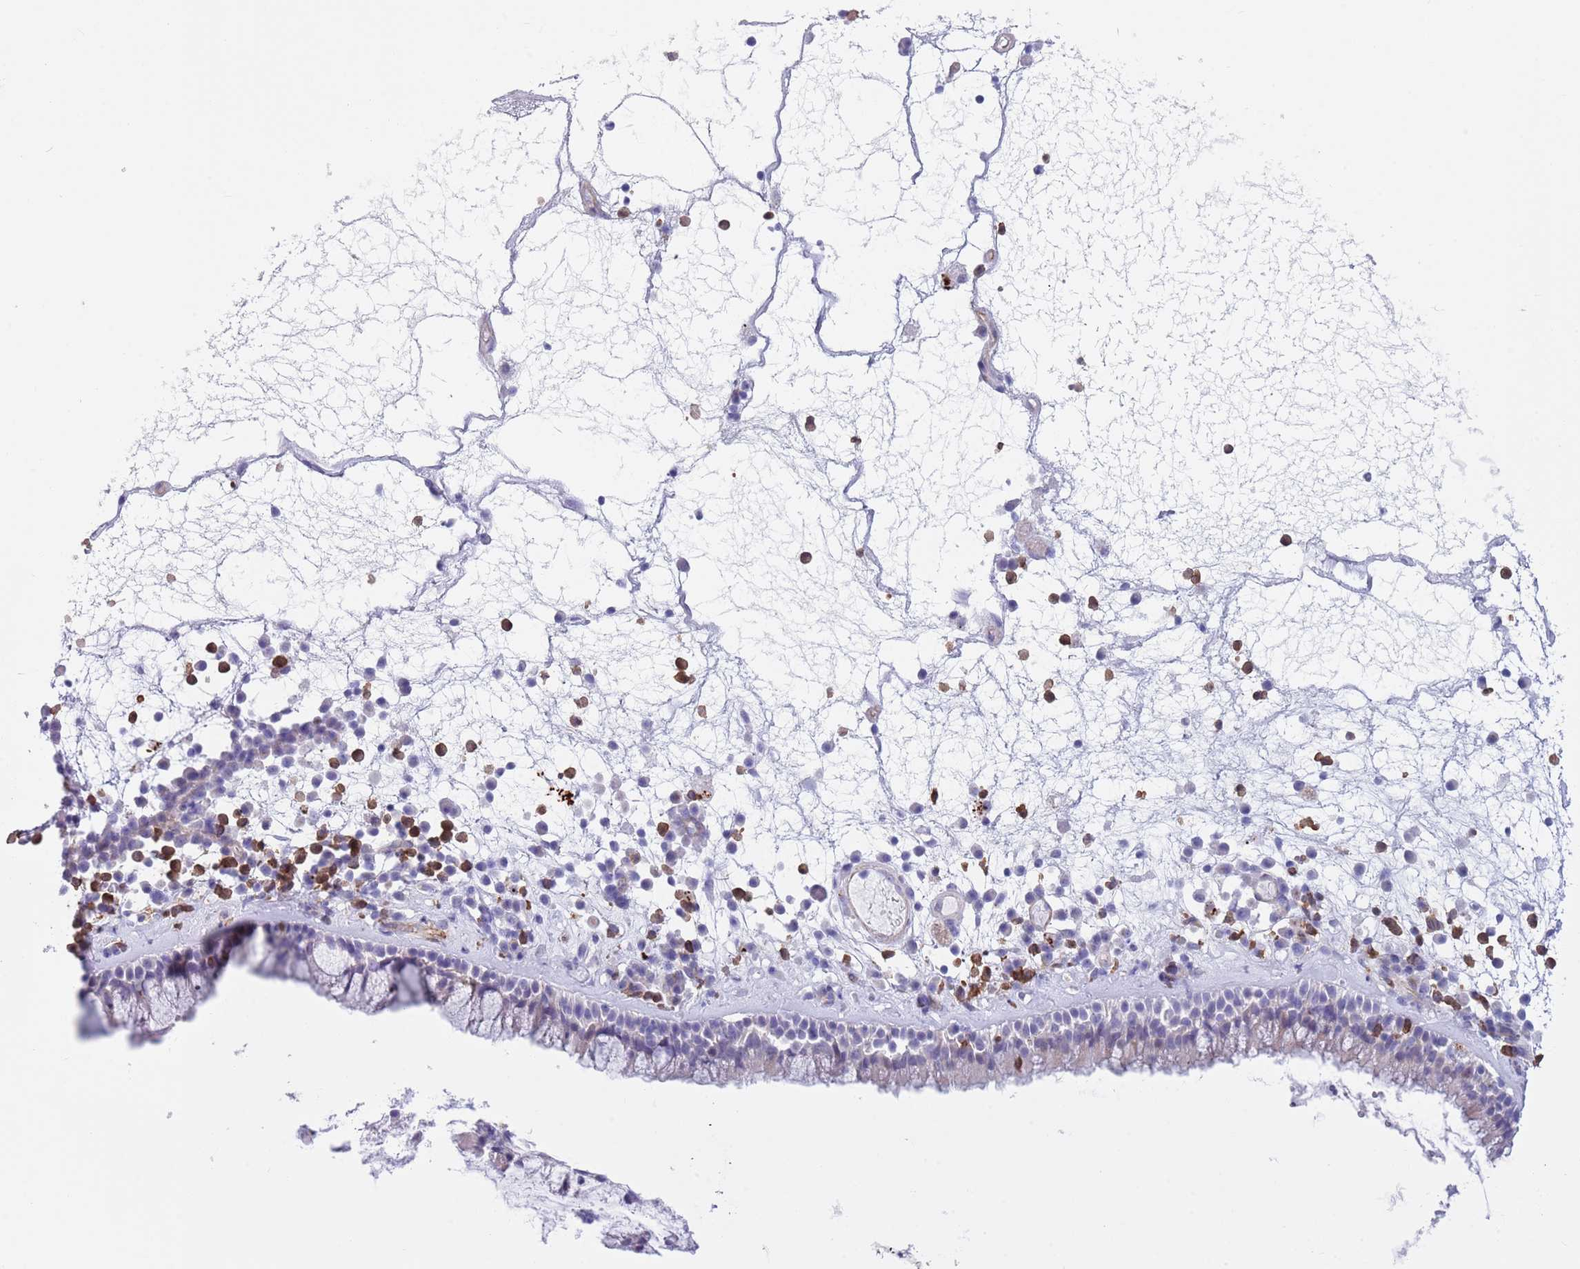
{"staining": {"intensity": "negative", "quantity": "none", "location": "none"}, "tissue": "nasopharynx", "cell_type": "Respiratory epithelial cells", "image_type": "normal", "snomed": [{"axis": "morphology", "description": "Normal tissue, NOS"}, {"axis": "morphology", "description": "Inflammation, NOS"}, {"axis": "topography", "description": "Nasopharynx"}], "caption": "DAB immunohistochemical staining of normal nasopharynx demonstrates no significant staining in respiratory epithelial cells.", "gene": "TSGA13", "patient": {"sex": "male", "age": 70}}